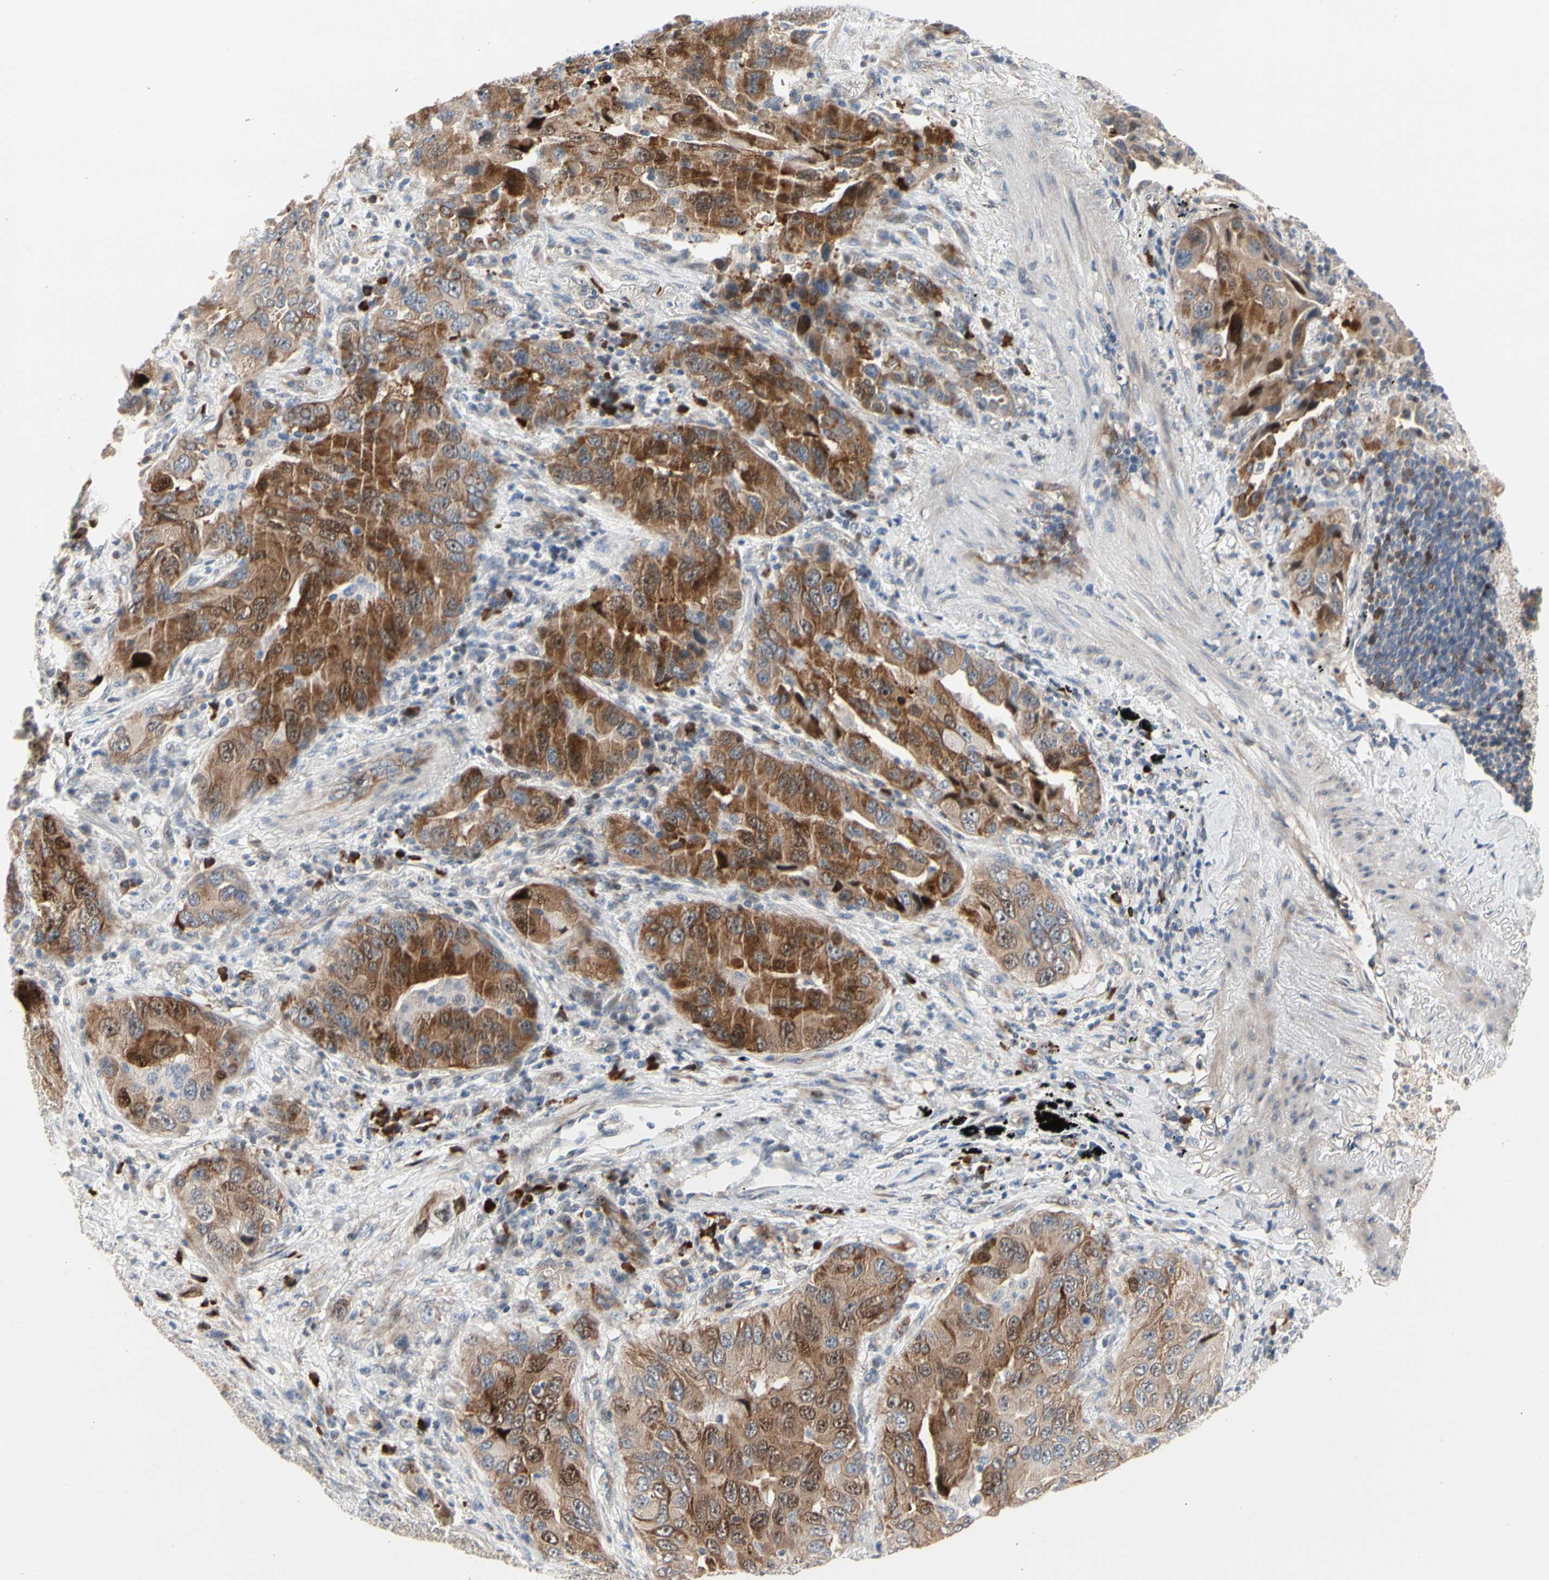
{"staining": {"intensity": "strong", "quantity": ">75%", "location": "cytoplasmic/membranous,nuclear"}, "tissue": "lung cancer", "cell_type": "Tumor cells", "image_type": "cancer", "snomed": [{"axis": "morphology", "description": "Adenocarcinoma, NOS"}, {"axis": "topography", "description": "Lung"}], "caption": "A histopathology image of human lung adenocarcinoma stained for a protein demonstrates strong cytoplasmic/membranous and nuclear brown staining in tumor cells. Ihc stains the protein of interest in brown and the nuclei are stained blue.", "gene": "HMGCR", "patient": {"sex": "female", "age": 65}}